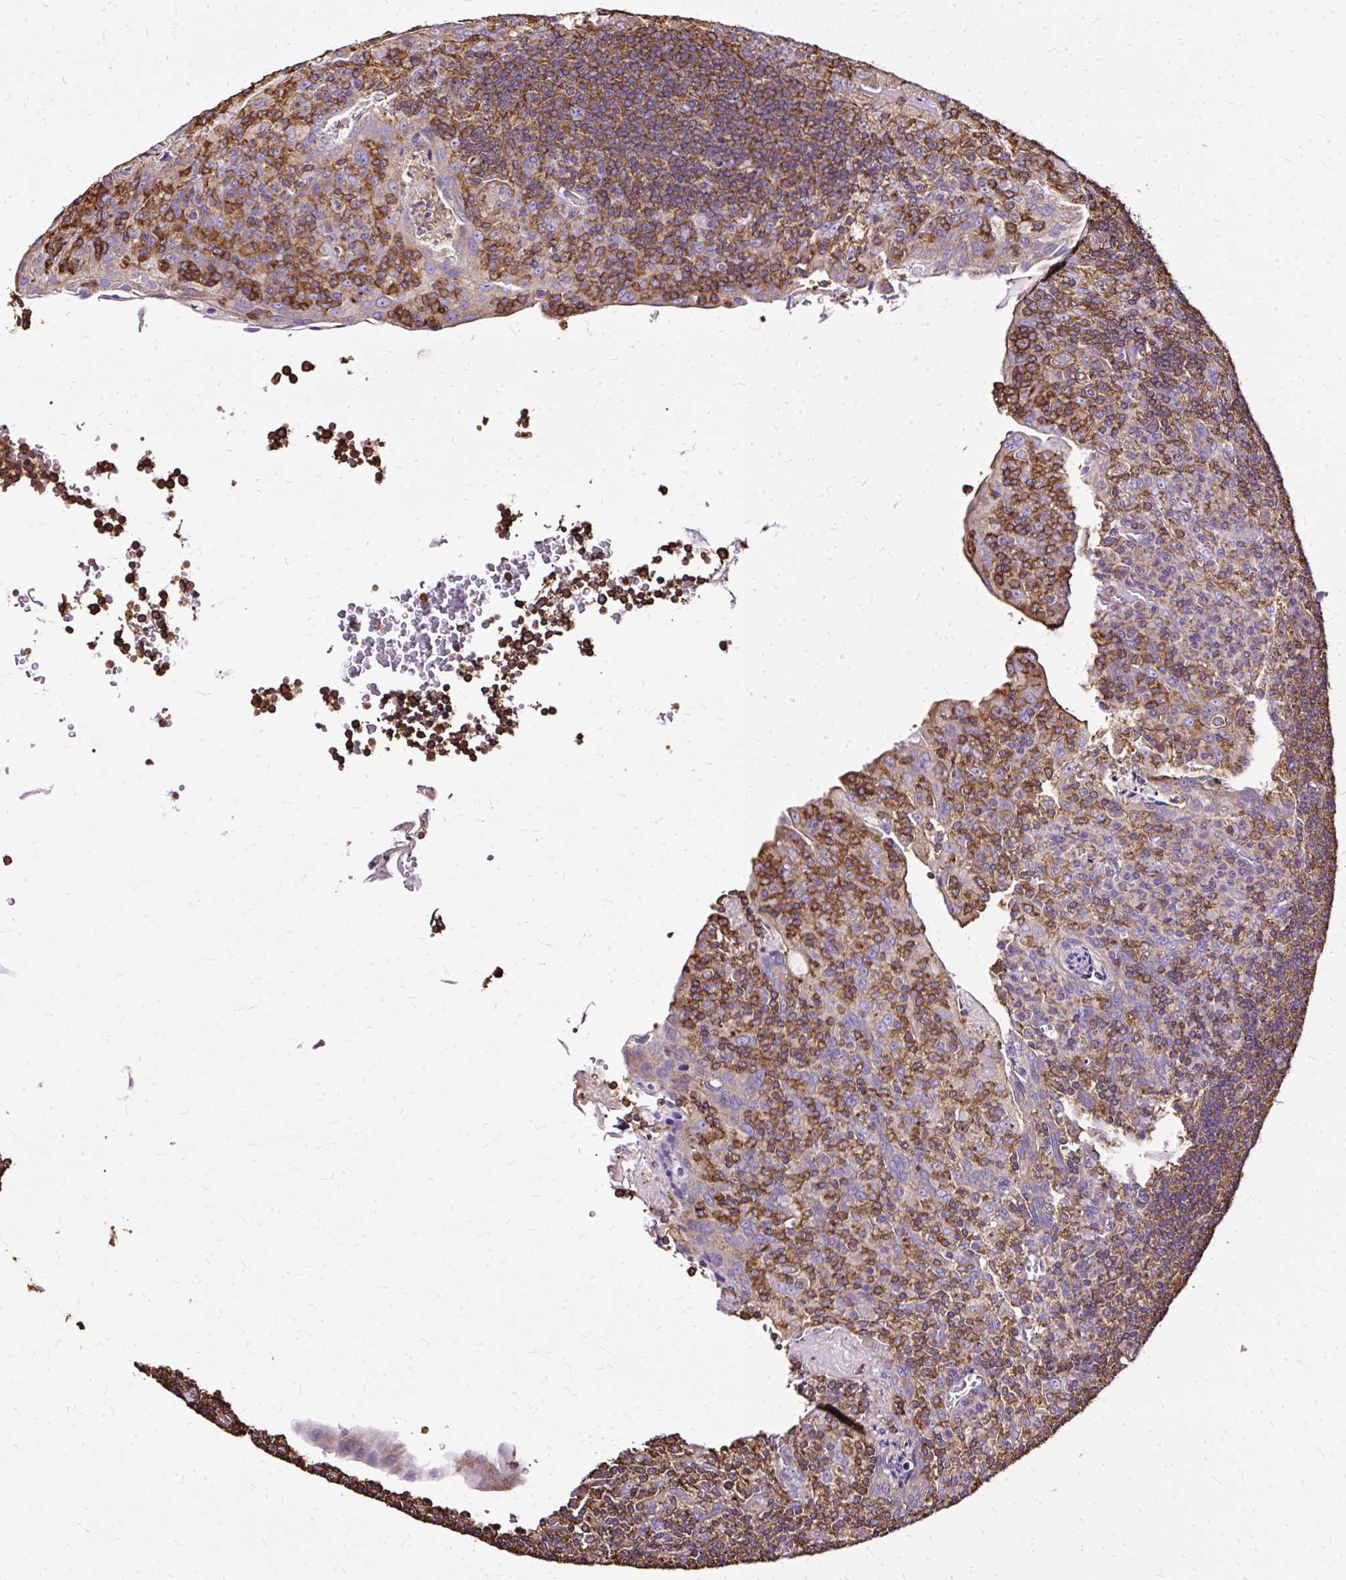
{"staining": {"intensity": "moderate", "quantity": ">75%", "location": "cytoplasmic/membranous"}, "tissue": "tonsil", "cell_type": "Germinal center cells", "image_type": "normal", "snomed": [{"axis": "morphology", "description": "Normal tissue, NOS"}, {"axis": "topography", "description": "Tonsil"}], "caption": "Immunohistochemical staining of benign tonsil reveals >75% levels of moderate cytoplasmic/membranous protein expression in approximately >75% of germinal center cells. (IHC, brightfield microscopy, high magnification).", "gene": "KLHL11", "patient": {"sex": "male", "age": 17}}